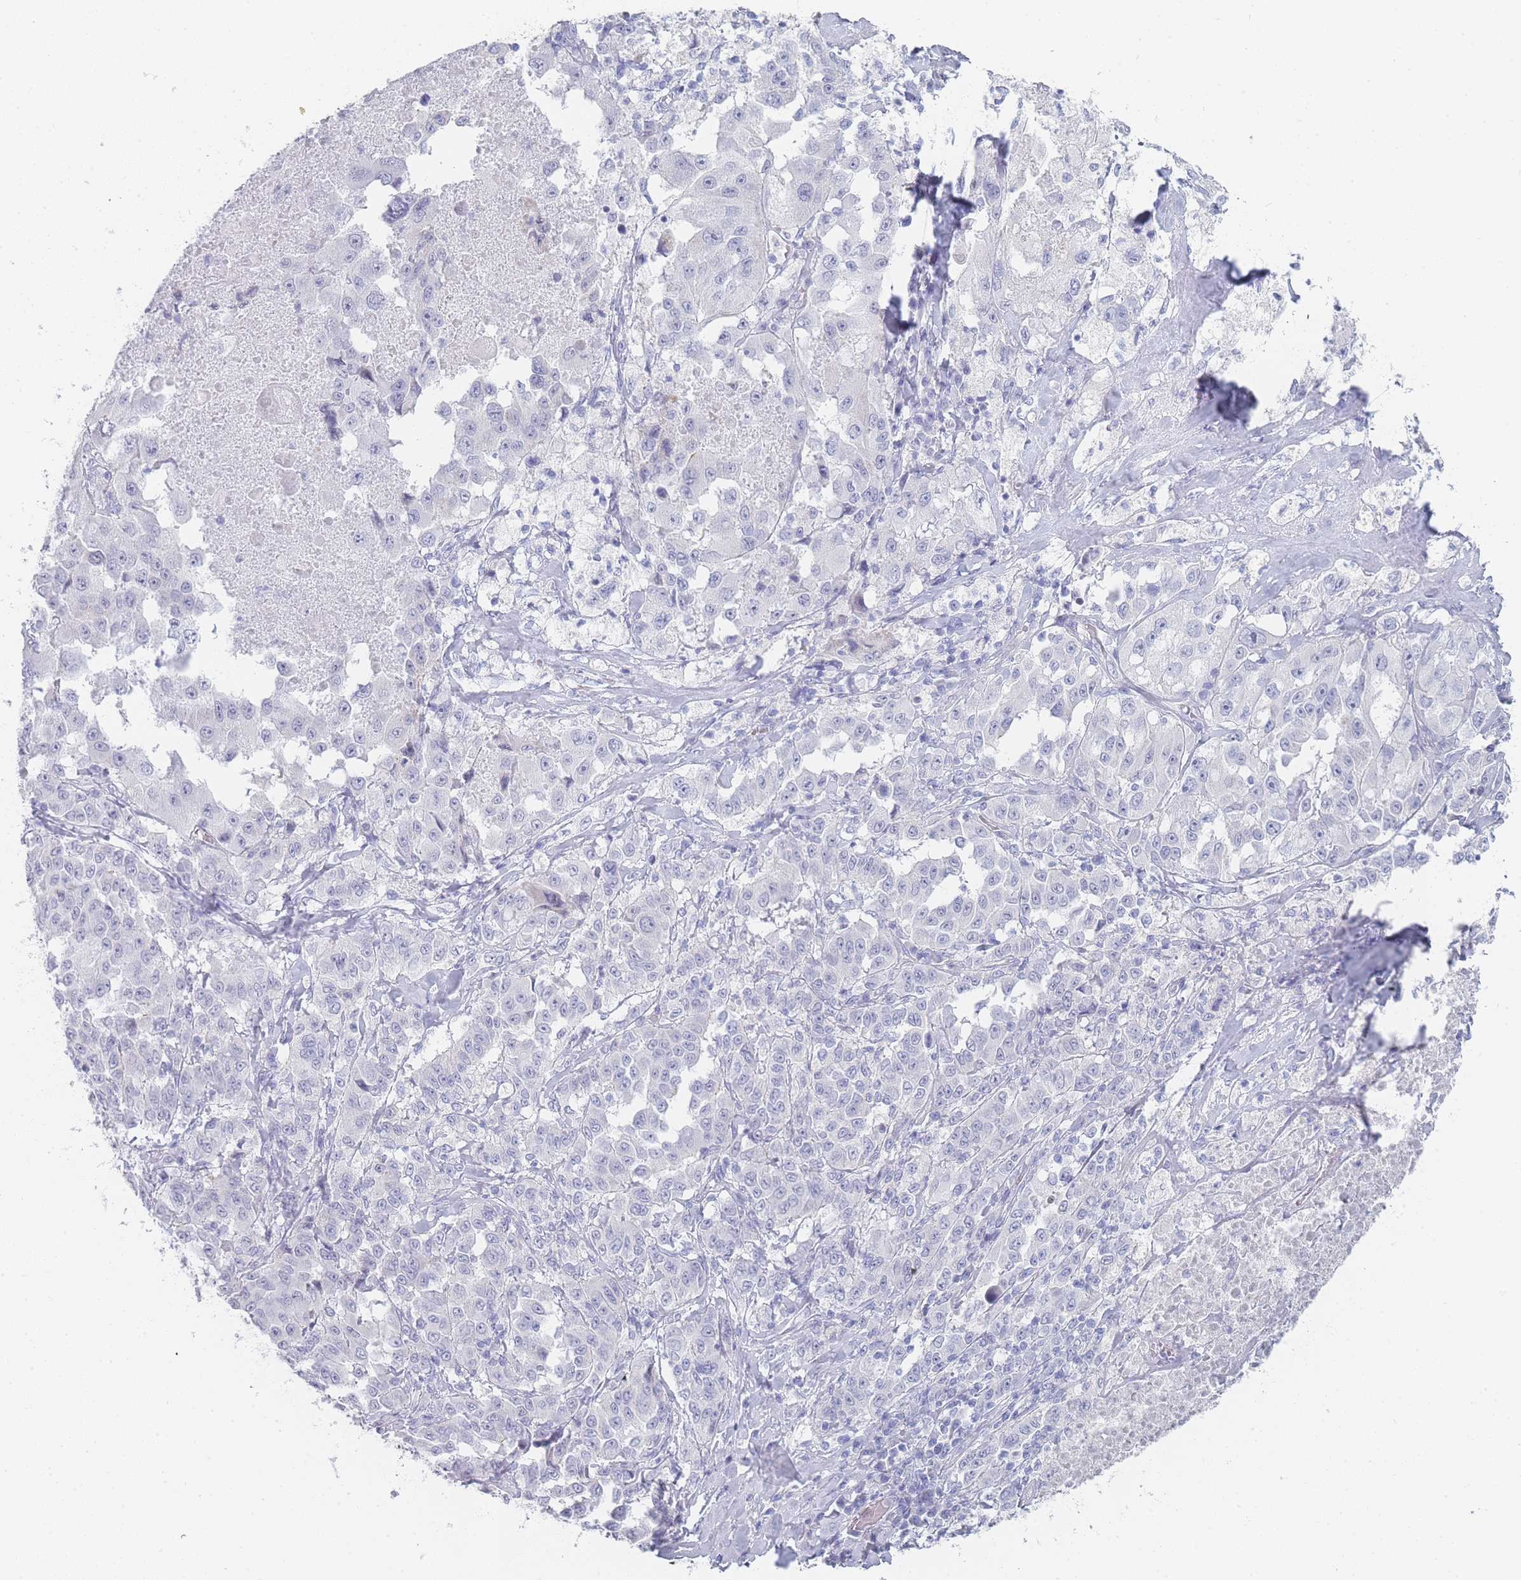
{"staining": {"intensity": "negative", "quantity": "none", "location": "none"}, "tissue": "melanoma", "cell_type": "Tumor cells", "image_type": "cancer", "snomed": [{"axis": "morphology", "description": "Malignant melanoma, Metastatic site"}, {"axis": "topography", "description": "Lymph node"}], "caption": "This is an immunohistochemistry image of malignant melanoma (metastatic site). There is no staining in tumor cells.", "gene": "IMPG1", "patient": {"sex": "male", "age": 62}}